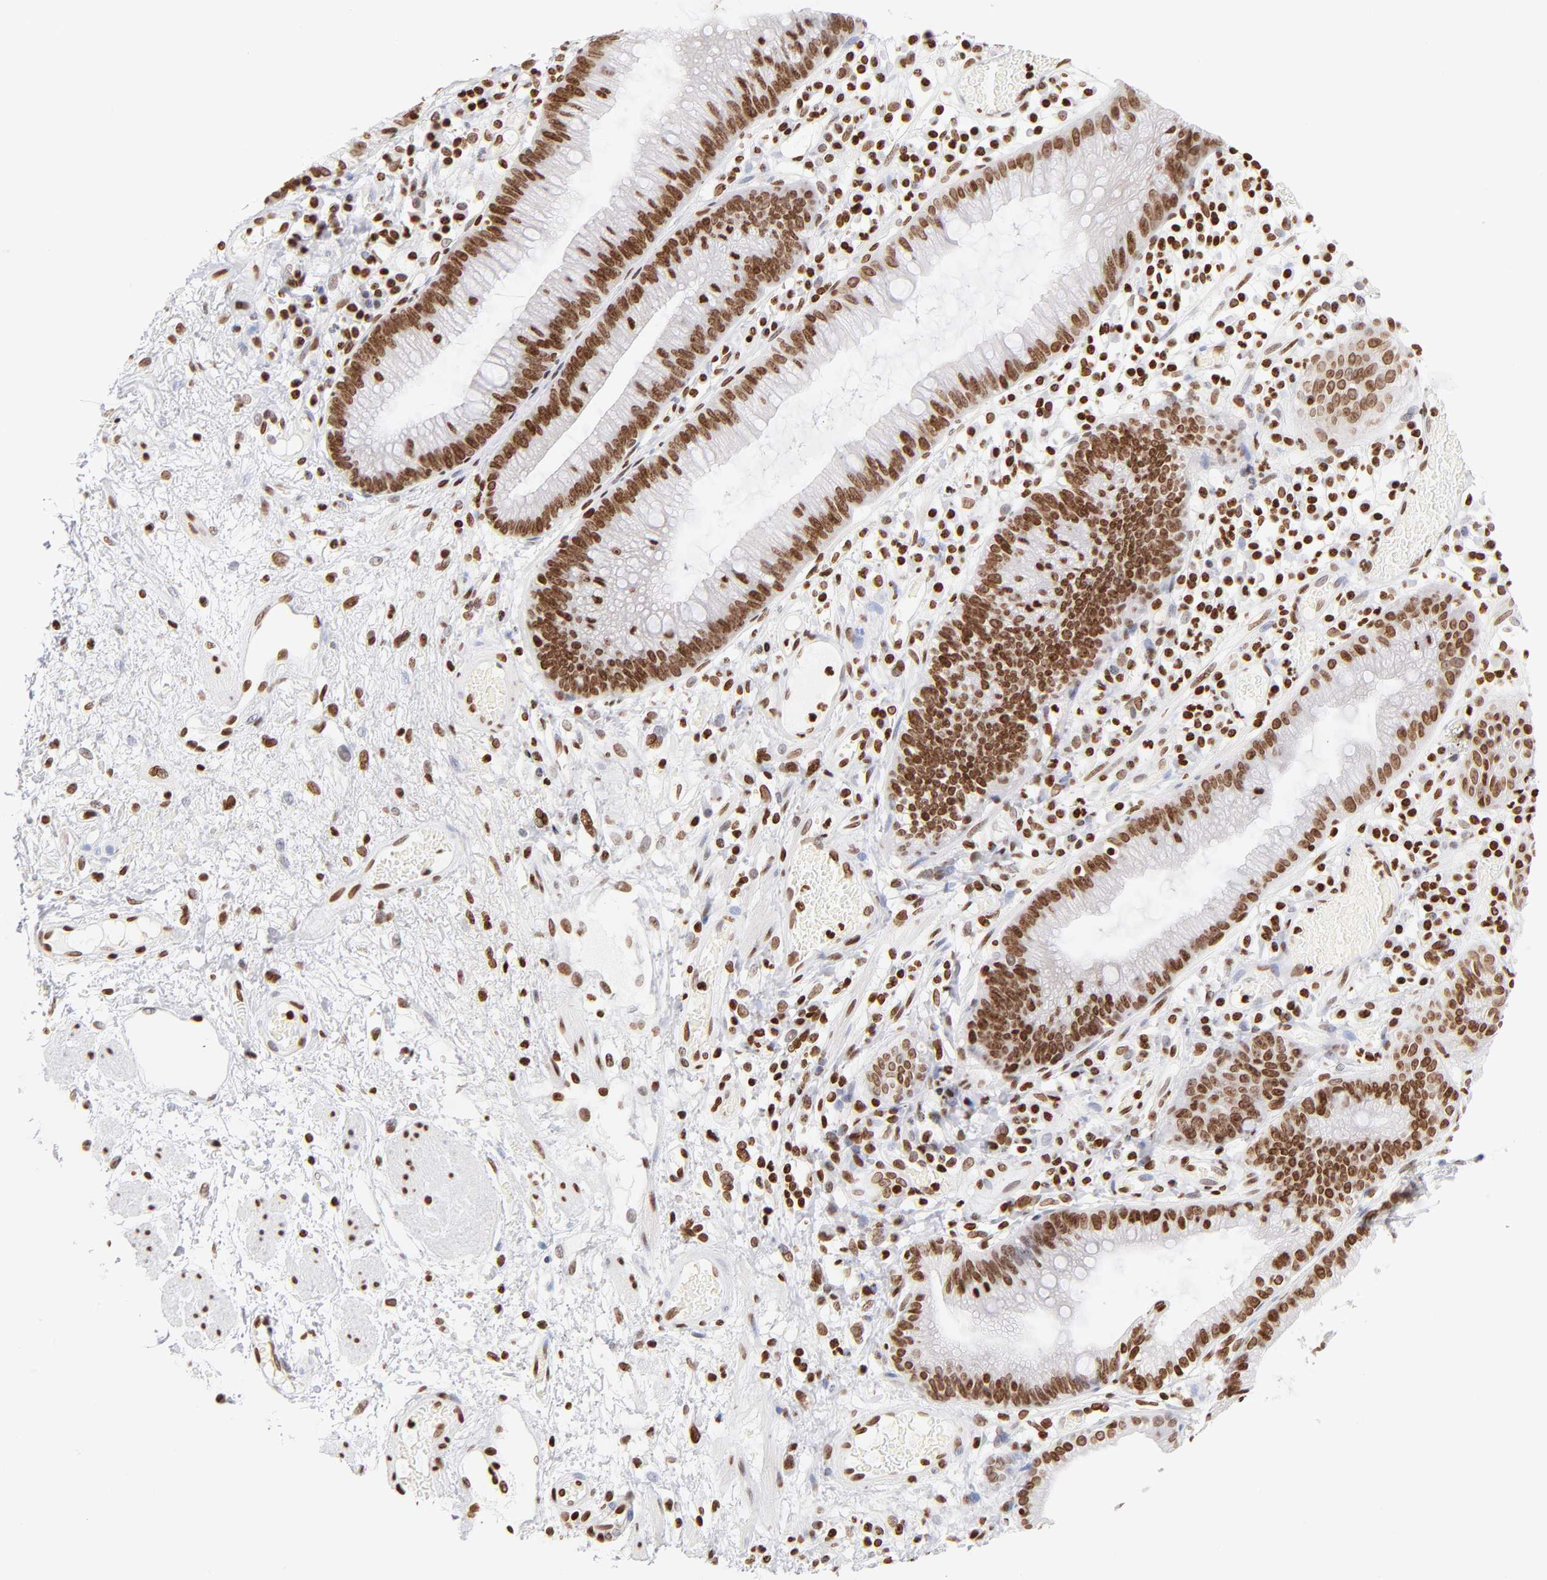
{"staining": {"intensity": "moderate", "quantity": ">75%", "location": "nuclear"}, "tissue": "skin", "cell_type": "Epidermal cells", "image_type": "normal", "snomed": [{"axis": "morphology", "description": "Normal tissue, NOS"}, {"axis": "morphology", "description": "Hemorrhoids"}, {"axis": "morphology", "description": "Inflammation, NOS"}, {"axis": "topography", "description": "Anal"}], "caption": "Immunohistochemistry (DAB) staining of benign skin displays moderate nuclear protein staining in about >75% of epidermal cells.", "gene": "RTL4", "patient": {"sex": "male", "age": 60}}